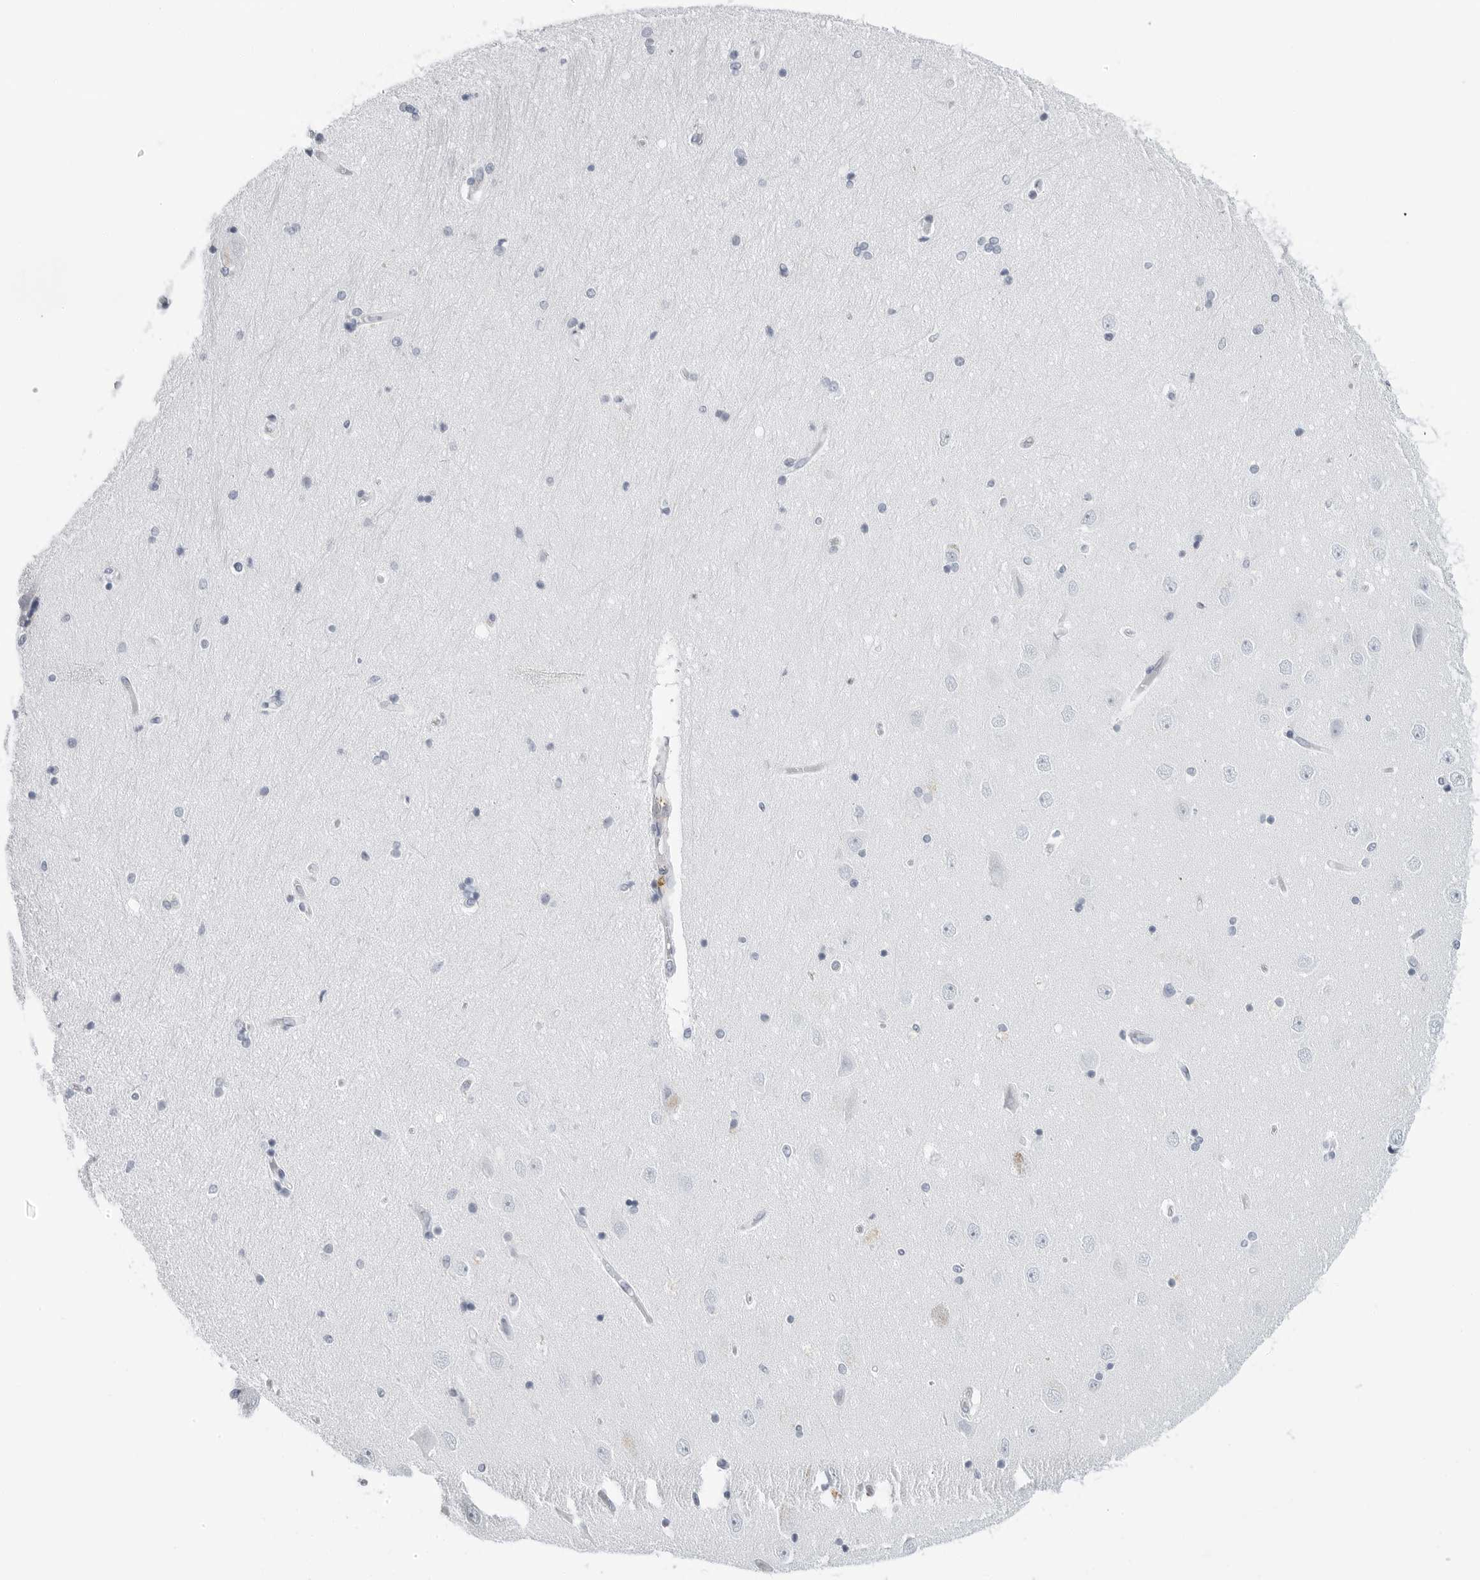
{"staining": {"intensity": "negative", "quantity": "none", "location": "none"}, "tissue": "hippocampus", "cell_type": "Glial cells", "image_type": "normal", "snomed": [{"axis": "morphology", "description": "Normal tissue, NOS"}, {"axis": "topography", "description": "Hippocampus"}], "caption": "An immunohistochemistry image of benign hippocampus is shown. There is no staining in glial cells of hippocampus.", "gene": "AMPD1", "patient": {"sex": "female", "age": 54}}